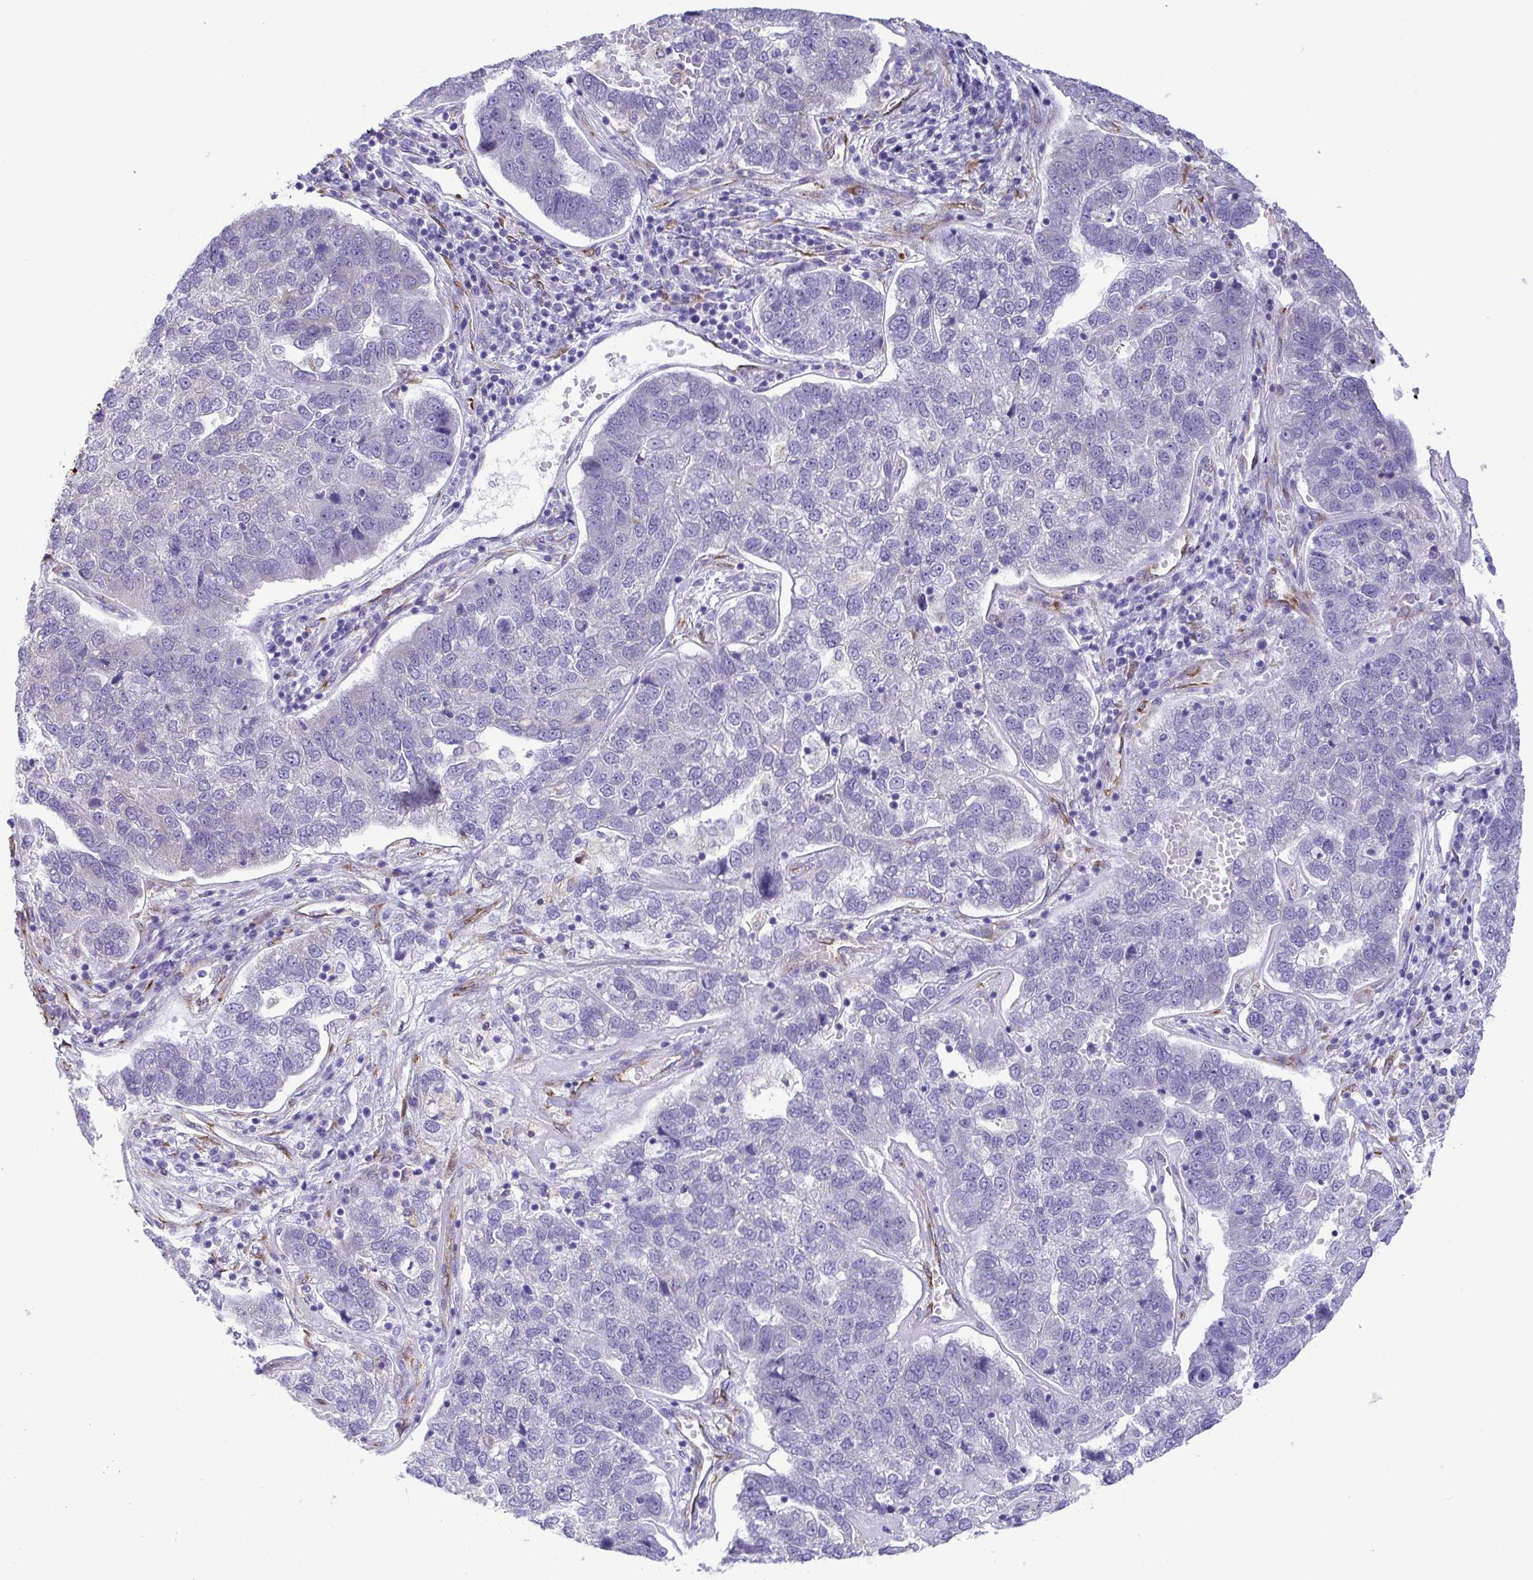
{"staining": {"intensity": "negative", "quantity": "none", "location": "none"}, "tissue": "pancreatic cancer", "cell_type": "Tumor cells", "image_type": "cancer", "snomed": [{"axis": "morphology", "description": "Adenocarcinoma, NOS"}, {"axis": "topography", "description": "Pancreas"}], "caption": "Pancreatic adenocarcinoma stained for a protein using immunohistochemistry (IHC) displays no expression tumor cells.", "gene": "ASPH", "patient": {"sex": "female", "age": 61}}